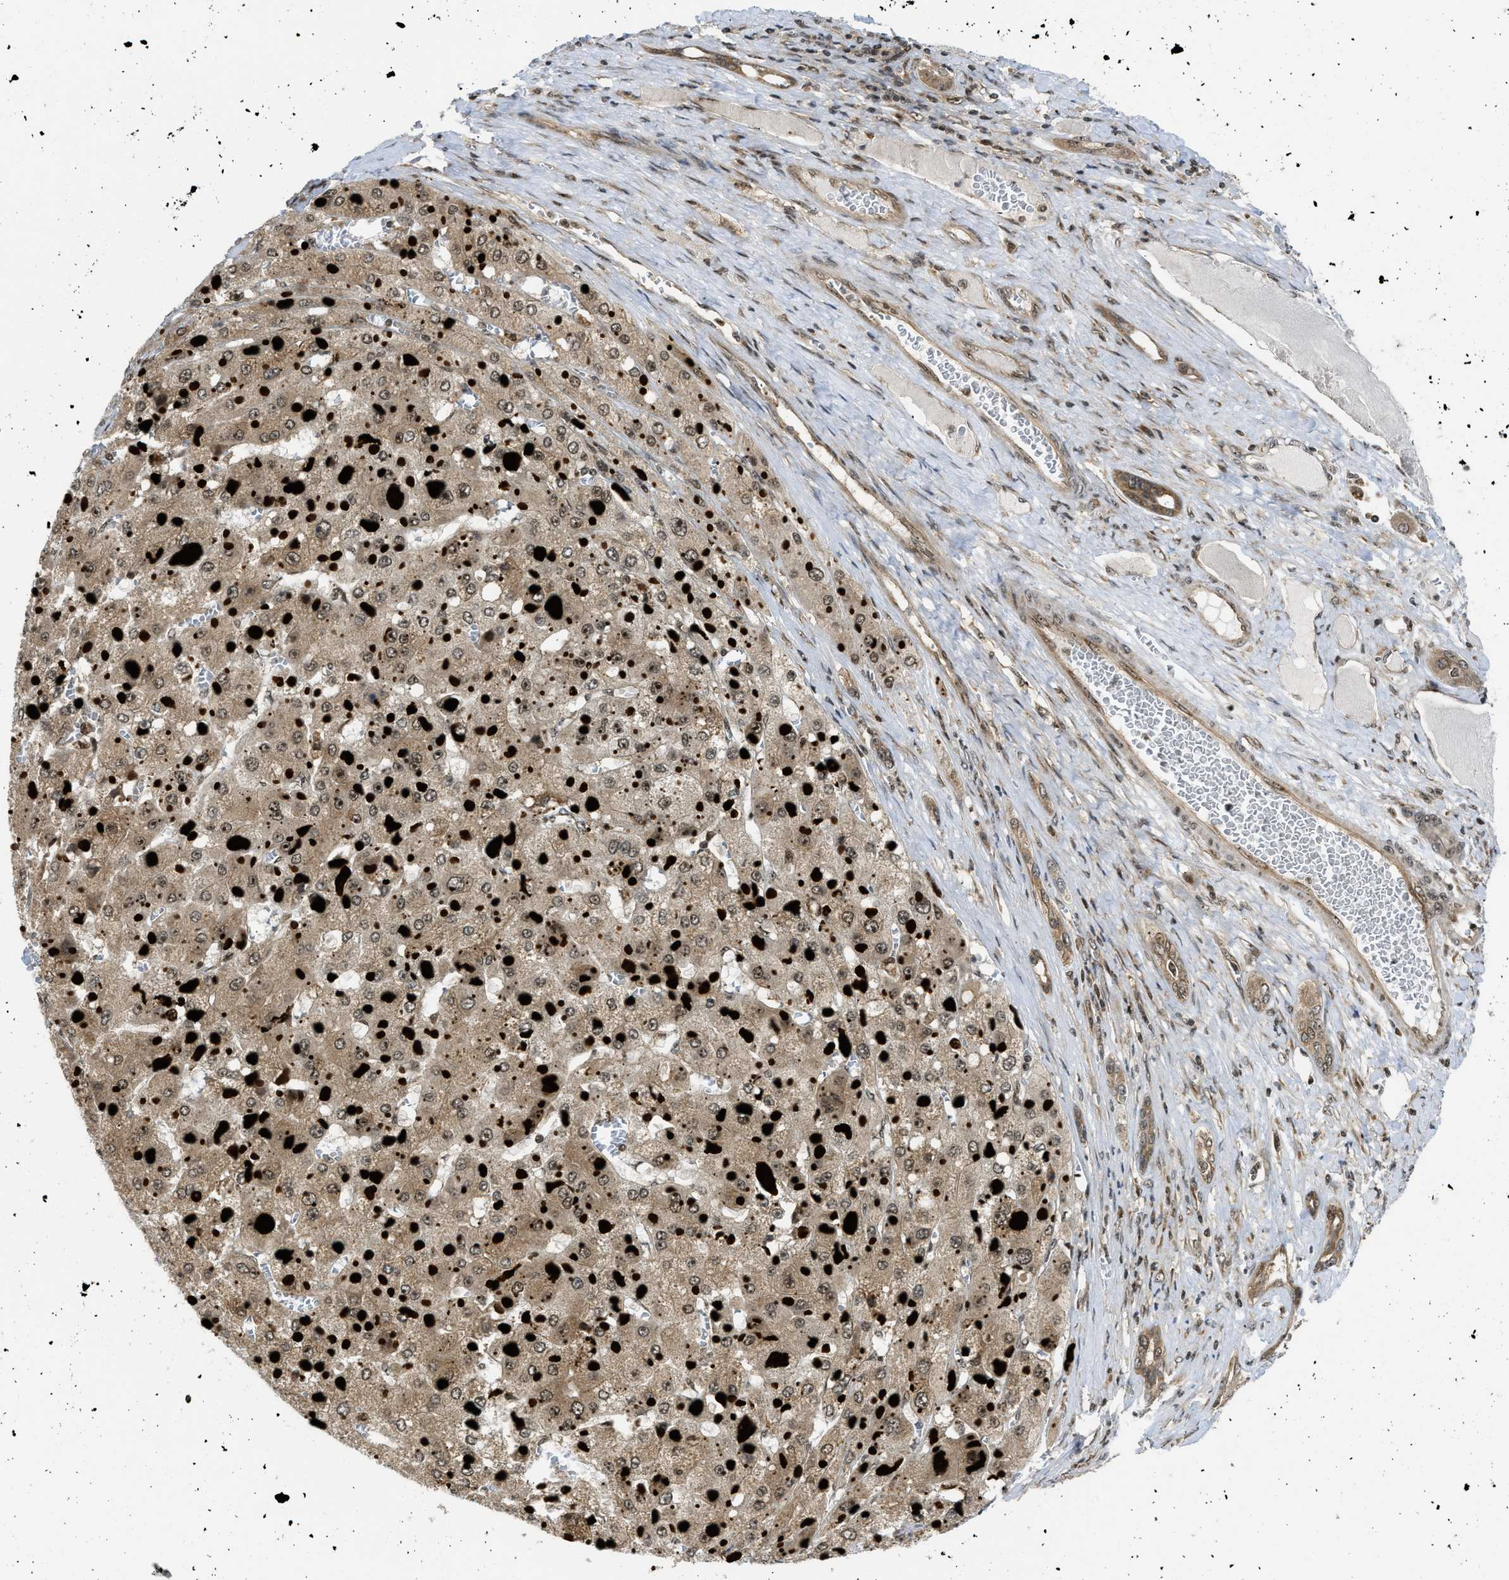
{"staining": {"intensity": "weak", "quantity": ">75%", "location": "cytoplasmic/membranous,nuclear"}, "tissue": "liver cancer", "cell_type": "Tumor cells", "image_type": "cancer", "snomed": [{"axis": "morphology", "description": "Carcinoma, Hepatocellular, NOS"}, {"axis": "topography", "description": "Liver"}], "caption": "Human liver cancer stained with a protein marker displays weak staining in tumor cells.", "gene": "TACC1", "patient": {"sex": "female", "age": 73}}